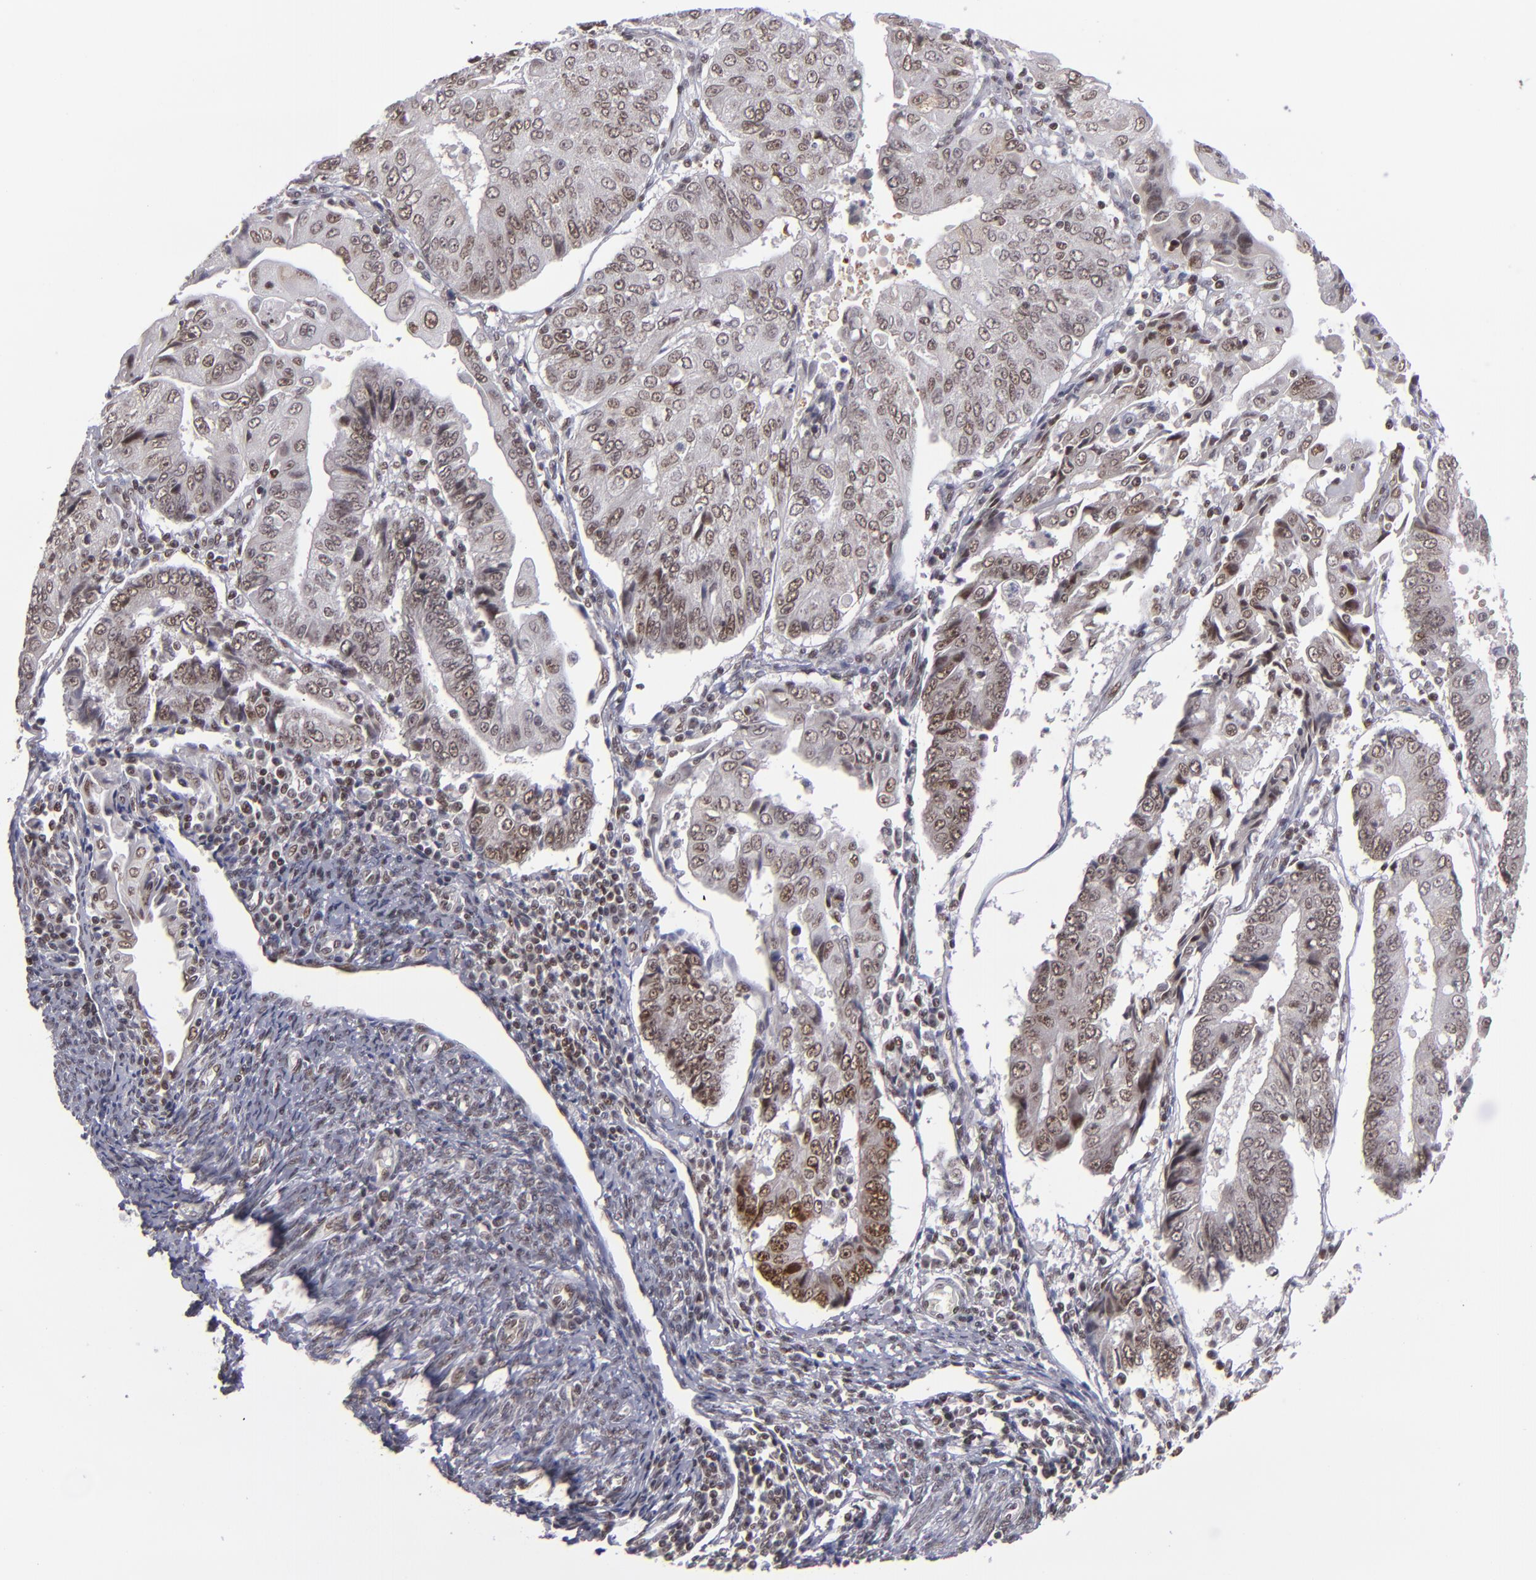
{"staining": {"intensity": "moderate", "quantity": ">75%", "location": "nuclear"}, "tissue": "endometrial cancer", "cell_type": "Tumor cells", "image_type": "cancer", "snomed": [{"axis": "morphology", "description": "Adenocarcinoma, NOS"}, {"axis": "topography", "description": "Endometrium"}], "caption": "There is medium levels of moderate nuclear expression in tumor cells of endometrial cancer, as demonstrated by immunohistochemical staining (brown color).", "gene": "MLLT3", "patient": {"sex": "female", "age": 75}}